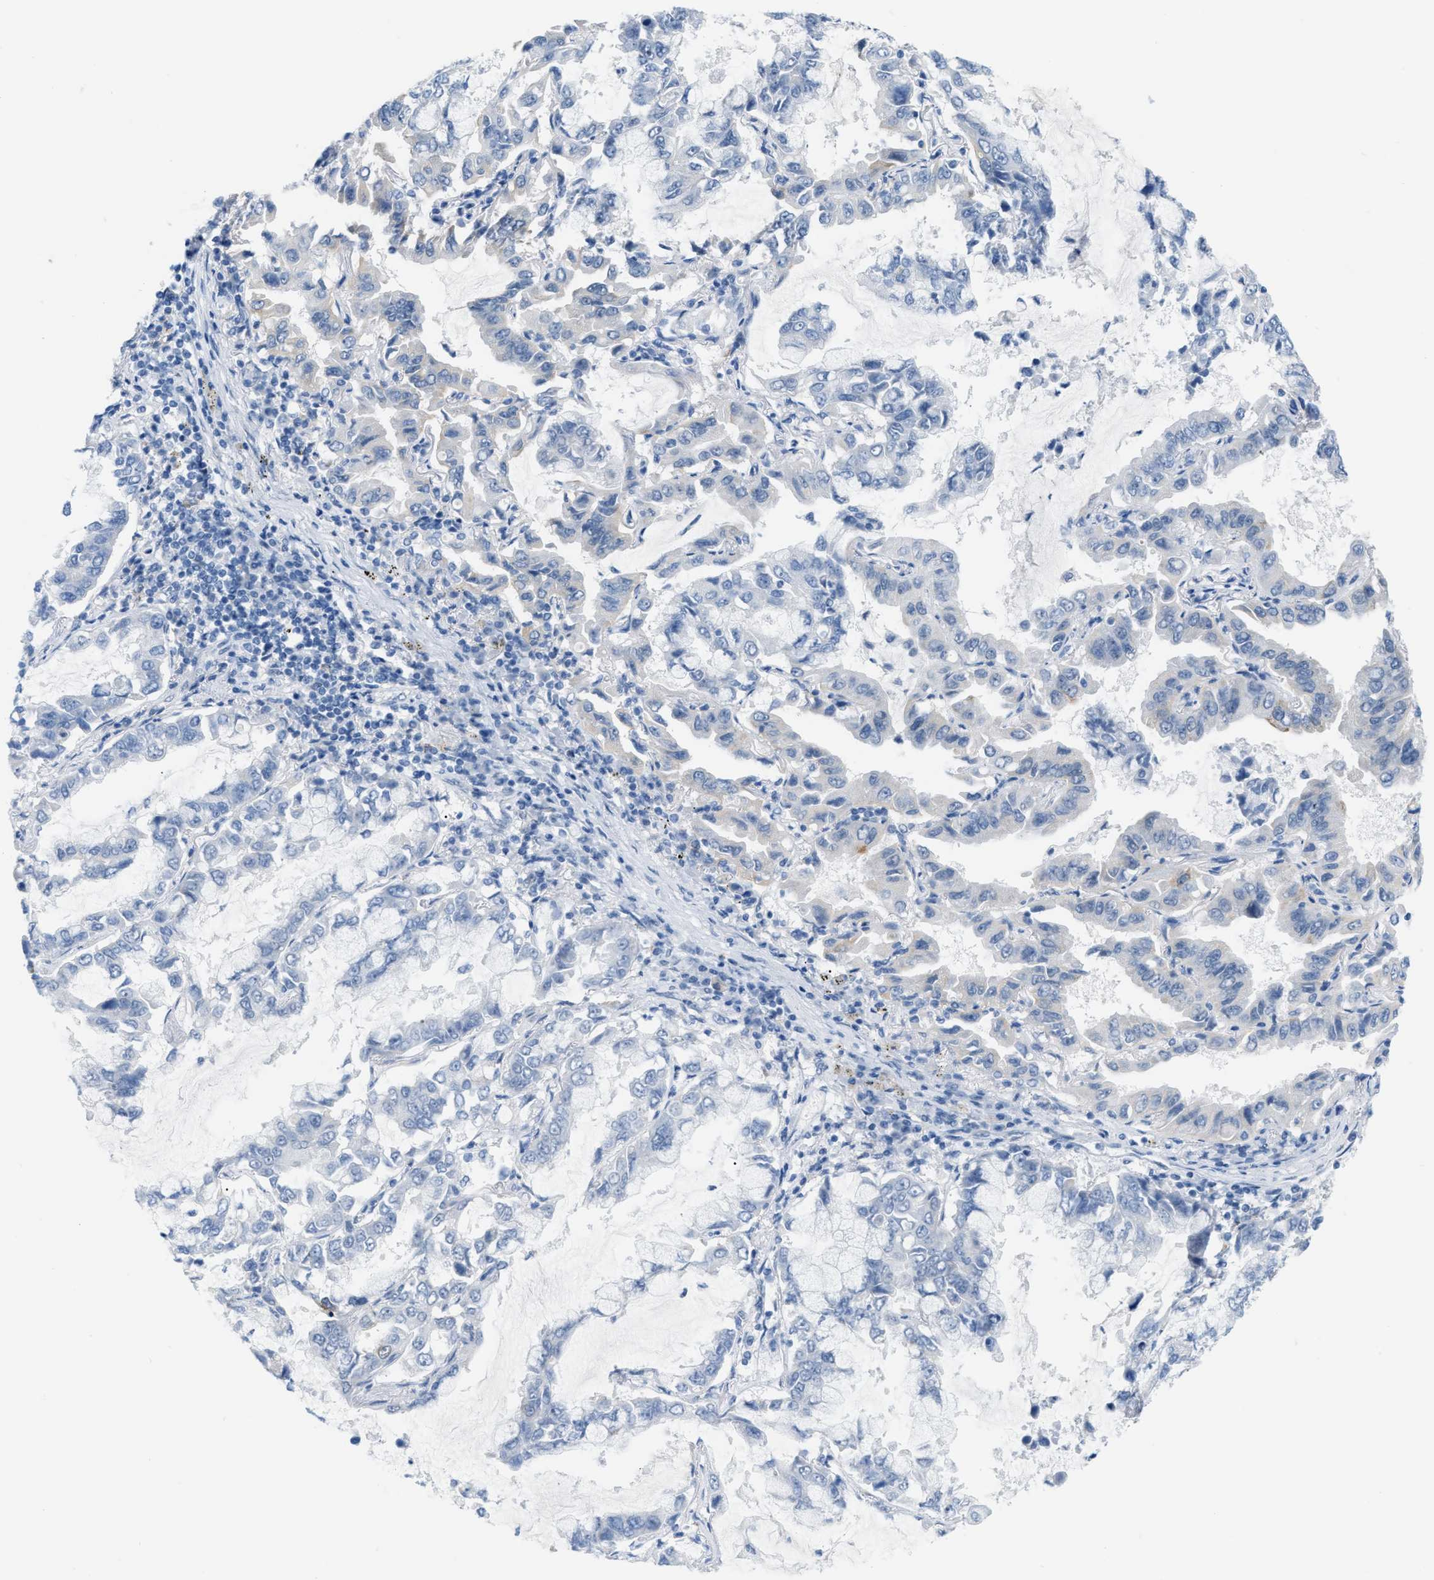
{"staining": {"intensity": "negative", "quantity": "none", "location": "none"}, "tissue": "lung cancer", "cell_type": "Tumor cells", "image_type": "cancer", "snomed": [{"axis": "morphology", "description": "Adenocarcinoma, NOS"}, {"axis": "topography", "description": "Lung"}], "caption": "Protein analysis of lung adenocarcinoma exhibits no significant expression in tumor cells. (DAB (3,3'-diaminobenzidine) immunohistochemistry visualized using brightfield microscopy, high magnification).", "gene": "PHRF1", "patient": {"sex": "male", "age": 64}}